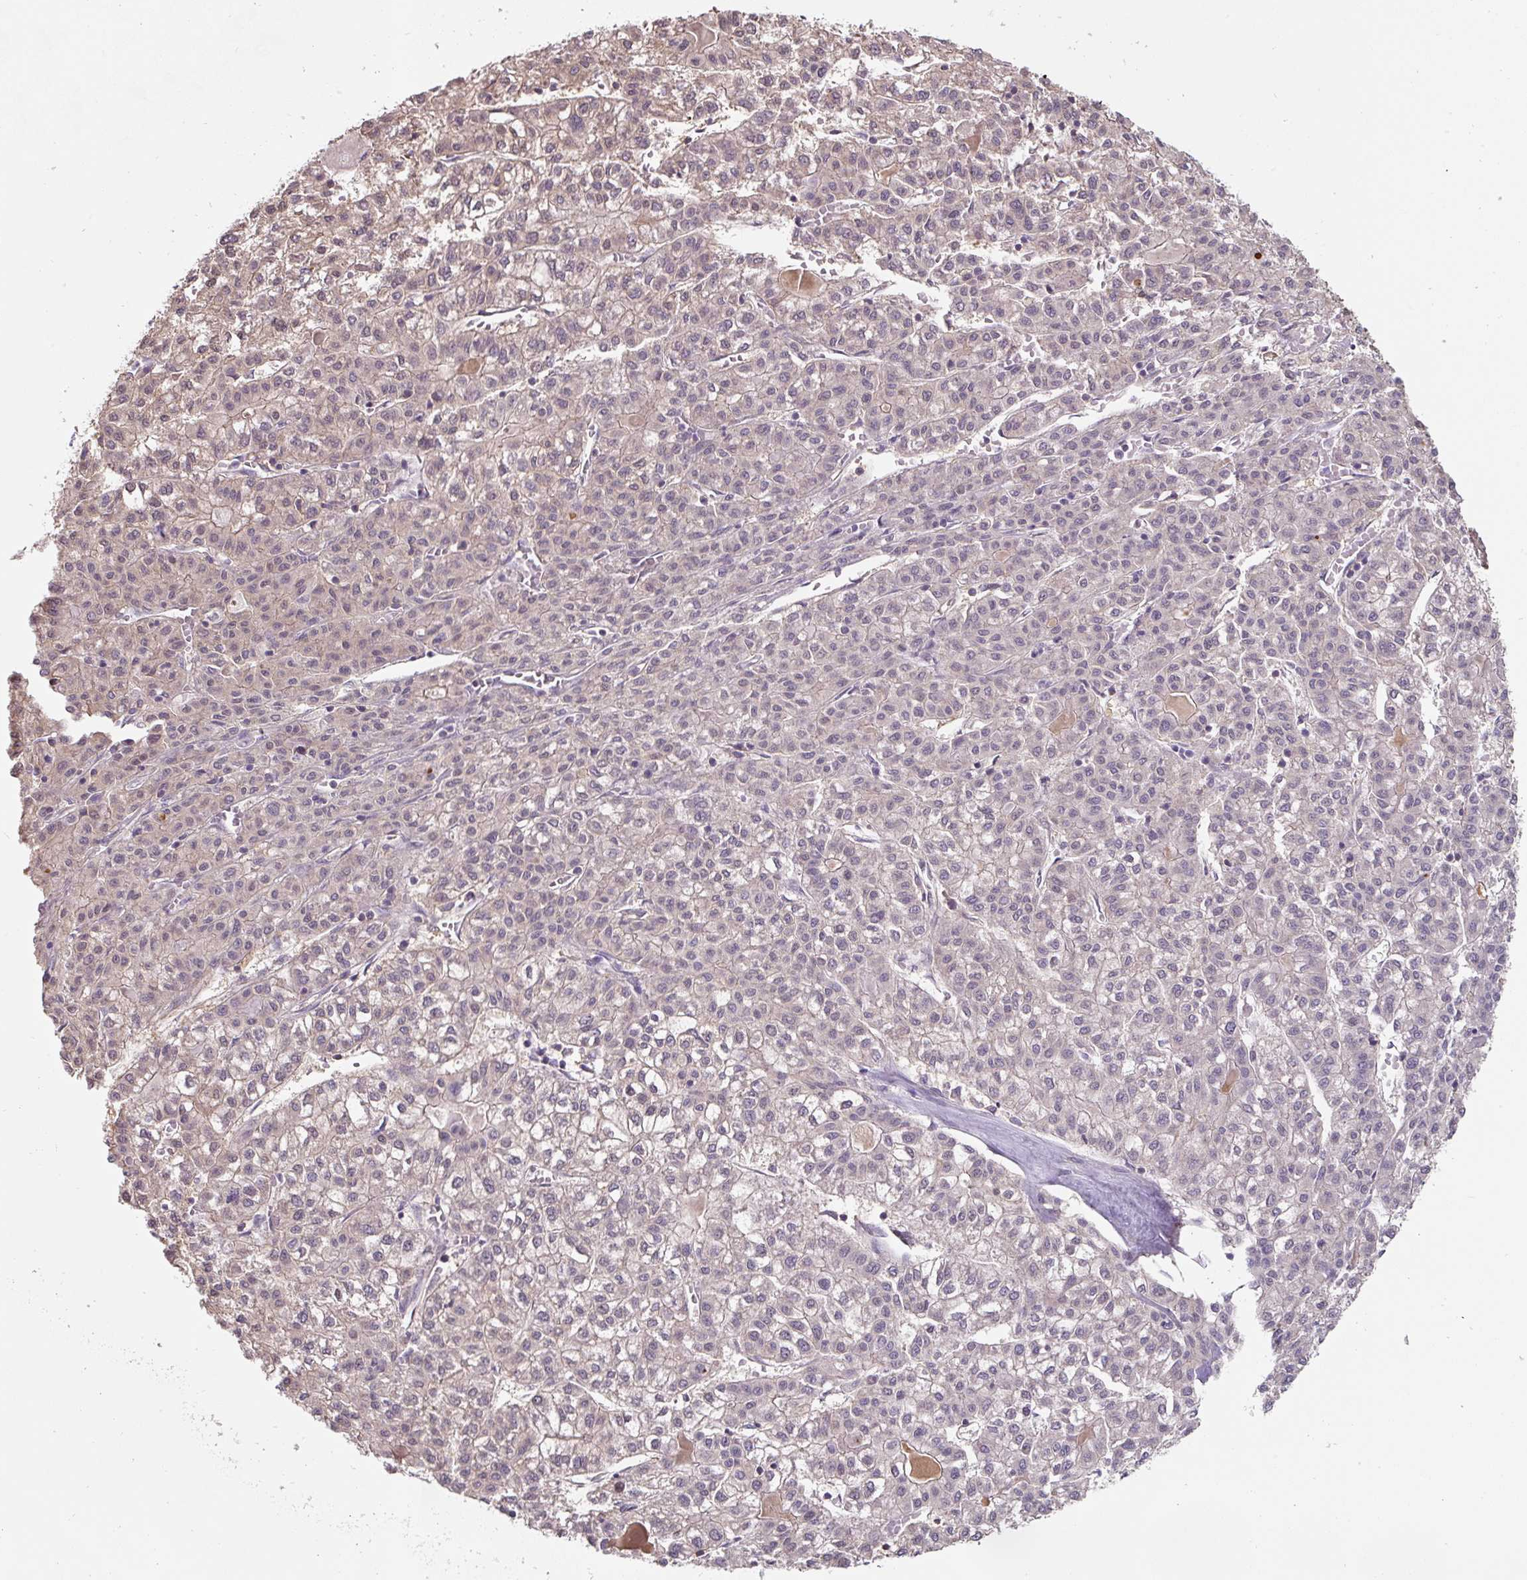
{"staining": {"intensity": "negative", "quantity": "none", "location": "none"}, "tissue": "liver cancer", "cell_type": "Tumor cells", "image_type": "cancer", "snomed": [{"axis": "morphology", "description": "Carcinoma, Hepatocellular, NOS"}, {"axis": "topography", "description": "Liver"}], "caption": "The photomicrograph shows no significant positivity in tumor cells of liver cancer. (DAB (3,3'-diaminobenzidine) immunohistochemistry, high magnification).", "gene": "ST13", "patient": {"sex": "female", "age": 43}}